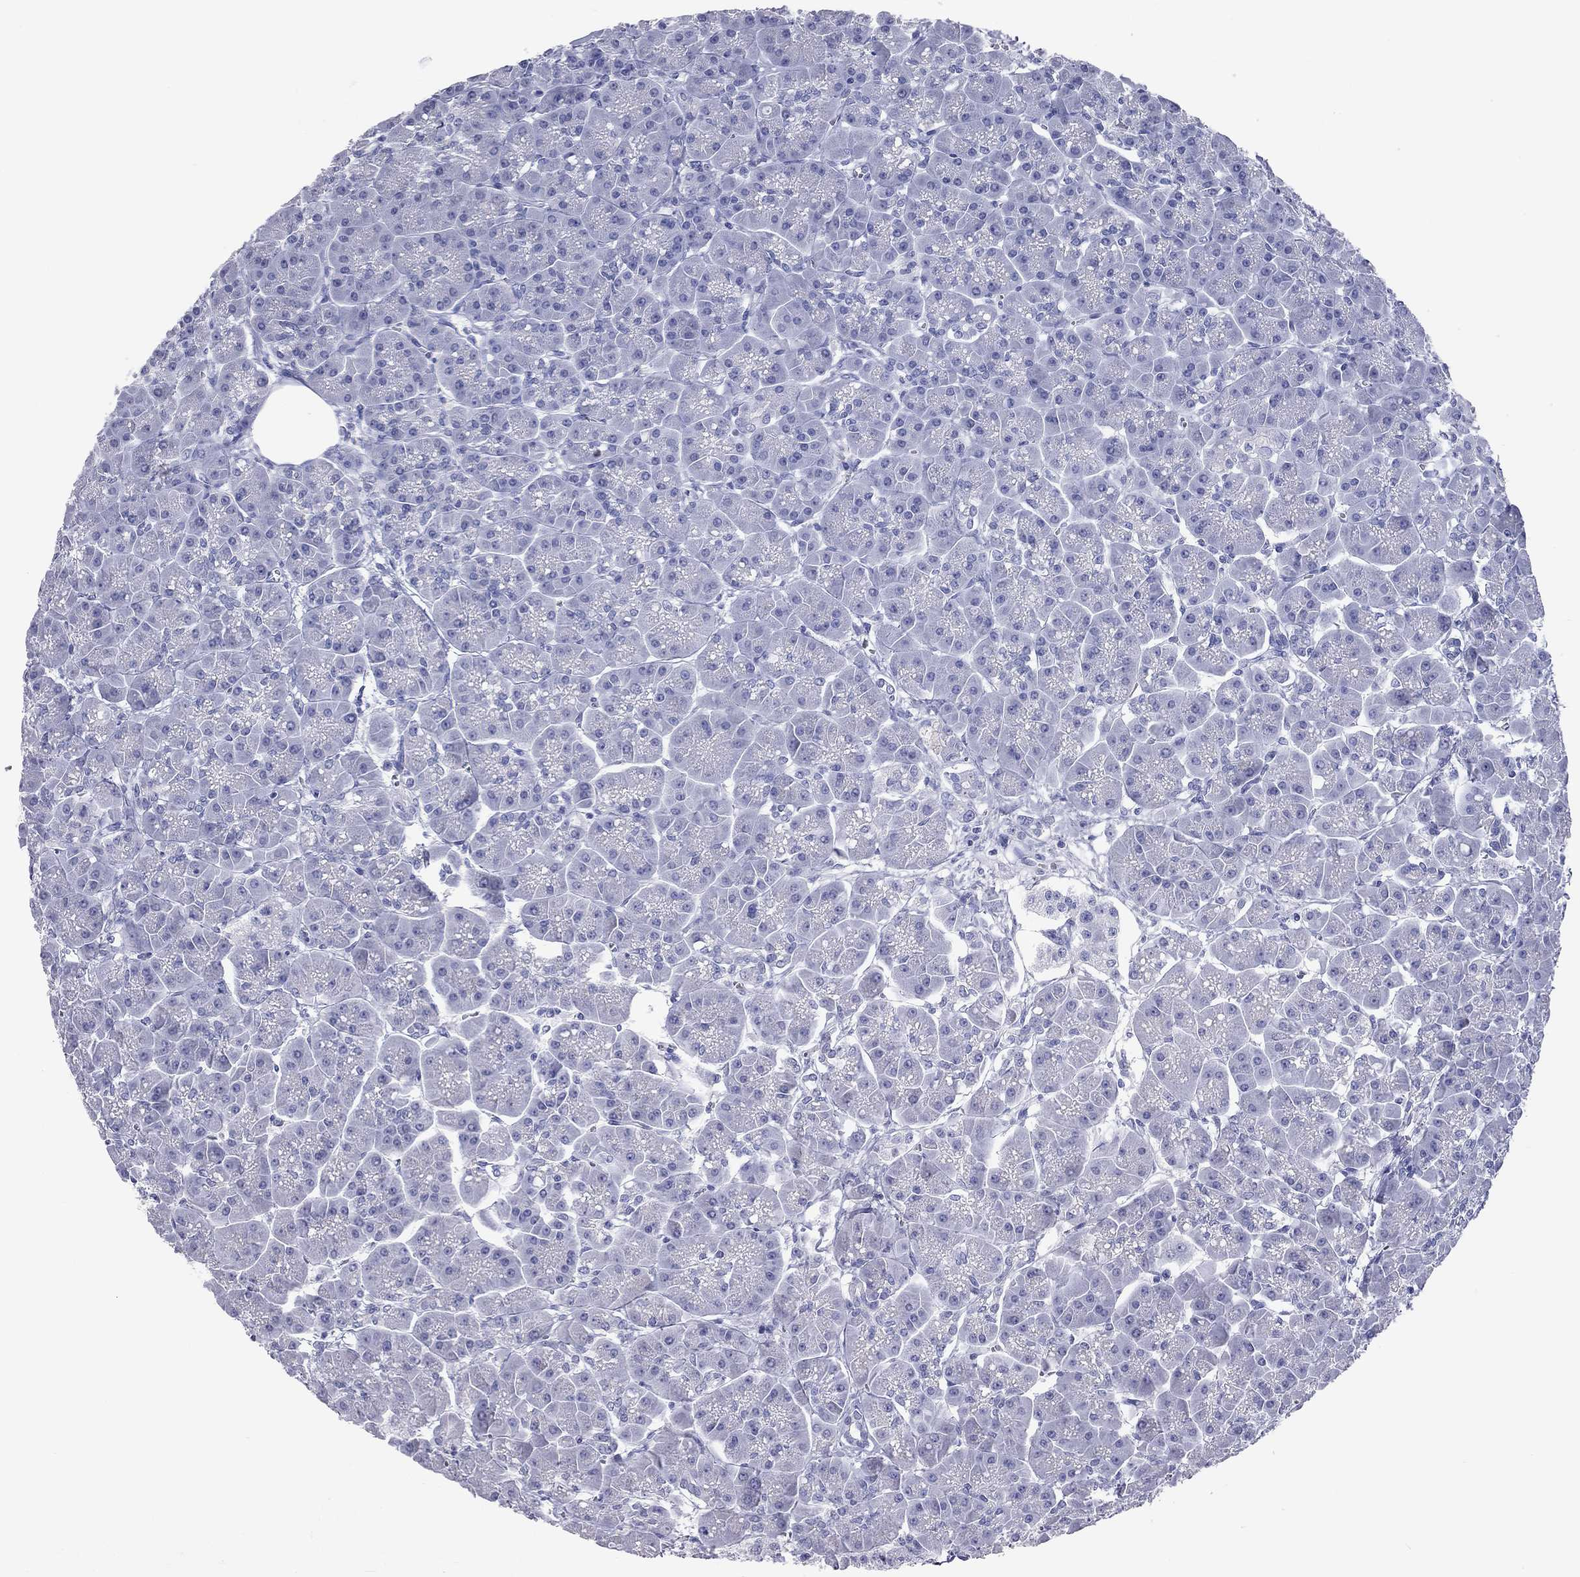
{"staining": {"intensity": "negative", "quantity": "none", "location": "none"}, "tissue": "pancreas", "cell_type": "Exocrine glandular cells", "image_type": "normal", "snomed": [{"axis": "morphology", "description": "Normal tissue, NOS"}, {"axis": "topography", "description": "Pancreas"}], "caption": "IHC image of unremarkable pancreas: human pancreas stained with DAB (3,3'-diaminobenzidine) reveals no significant protein expression in exocrine glandular cells. (DAB (3,3'-diaminobenzidine) immunohistochemistry, high magnification).", "gene": "KLRG1", "patient": {"sex": "male", "age": 70}}